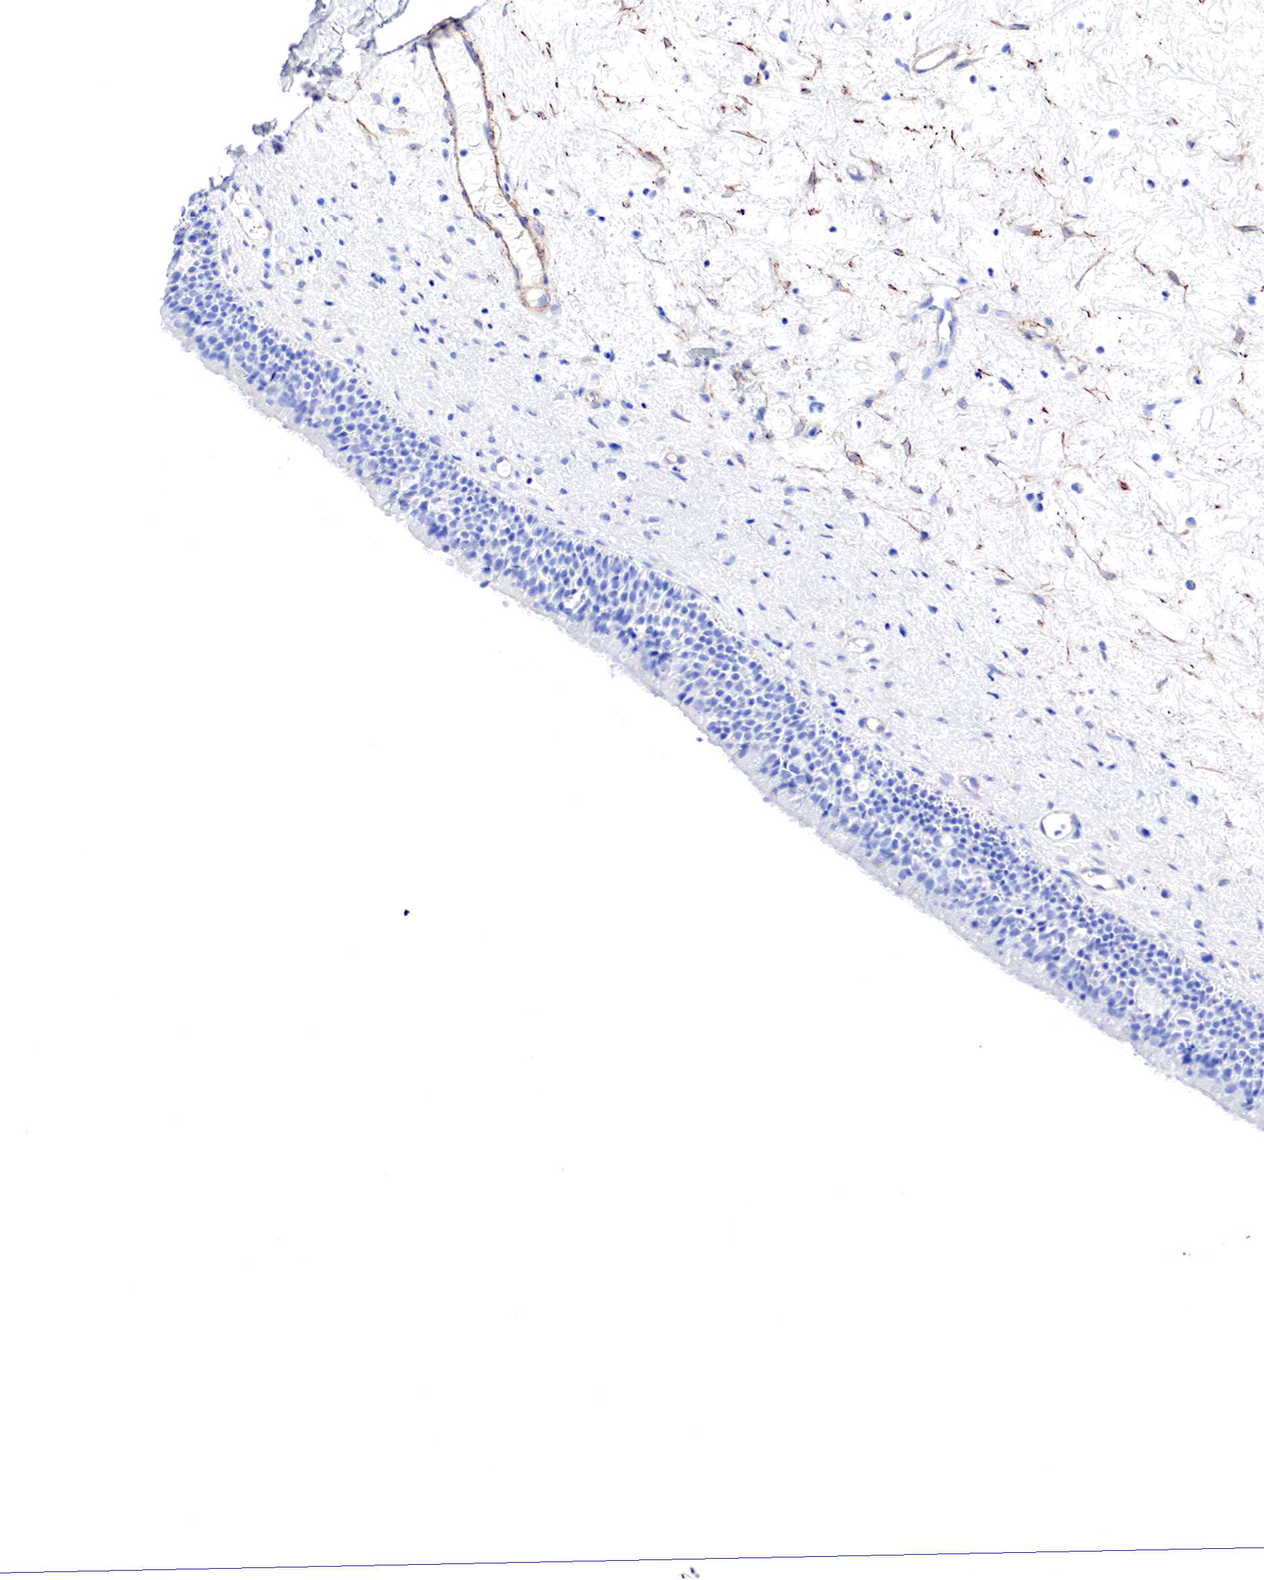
{"staining": {"intensity": "negative", "quantity": "none", "location": "none"}, "tissue": "nasopharynx", "cell_type": "Respiratory epithelial cells", "image_type": "normal", "snomed": [{"axis": "morphology", "description": "Normal tissue, NOS"}, {"axis": "topography", "description": "Nasopharynx"}], "caption": "Immunohistochemistry (IHC) histopathology image of unremarkable nasopharynx stained for a protein (brown), which demonstrates no expression in respiratory epithelial cells.", "gene": "TPM1", "patient": {"sex": "female", "age": 78}}